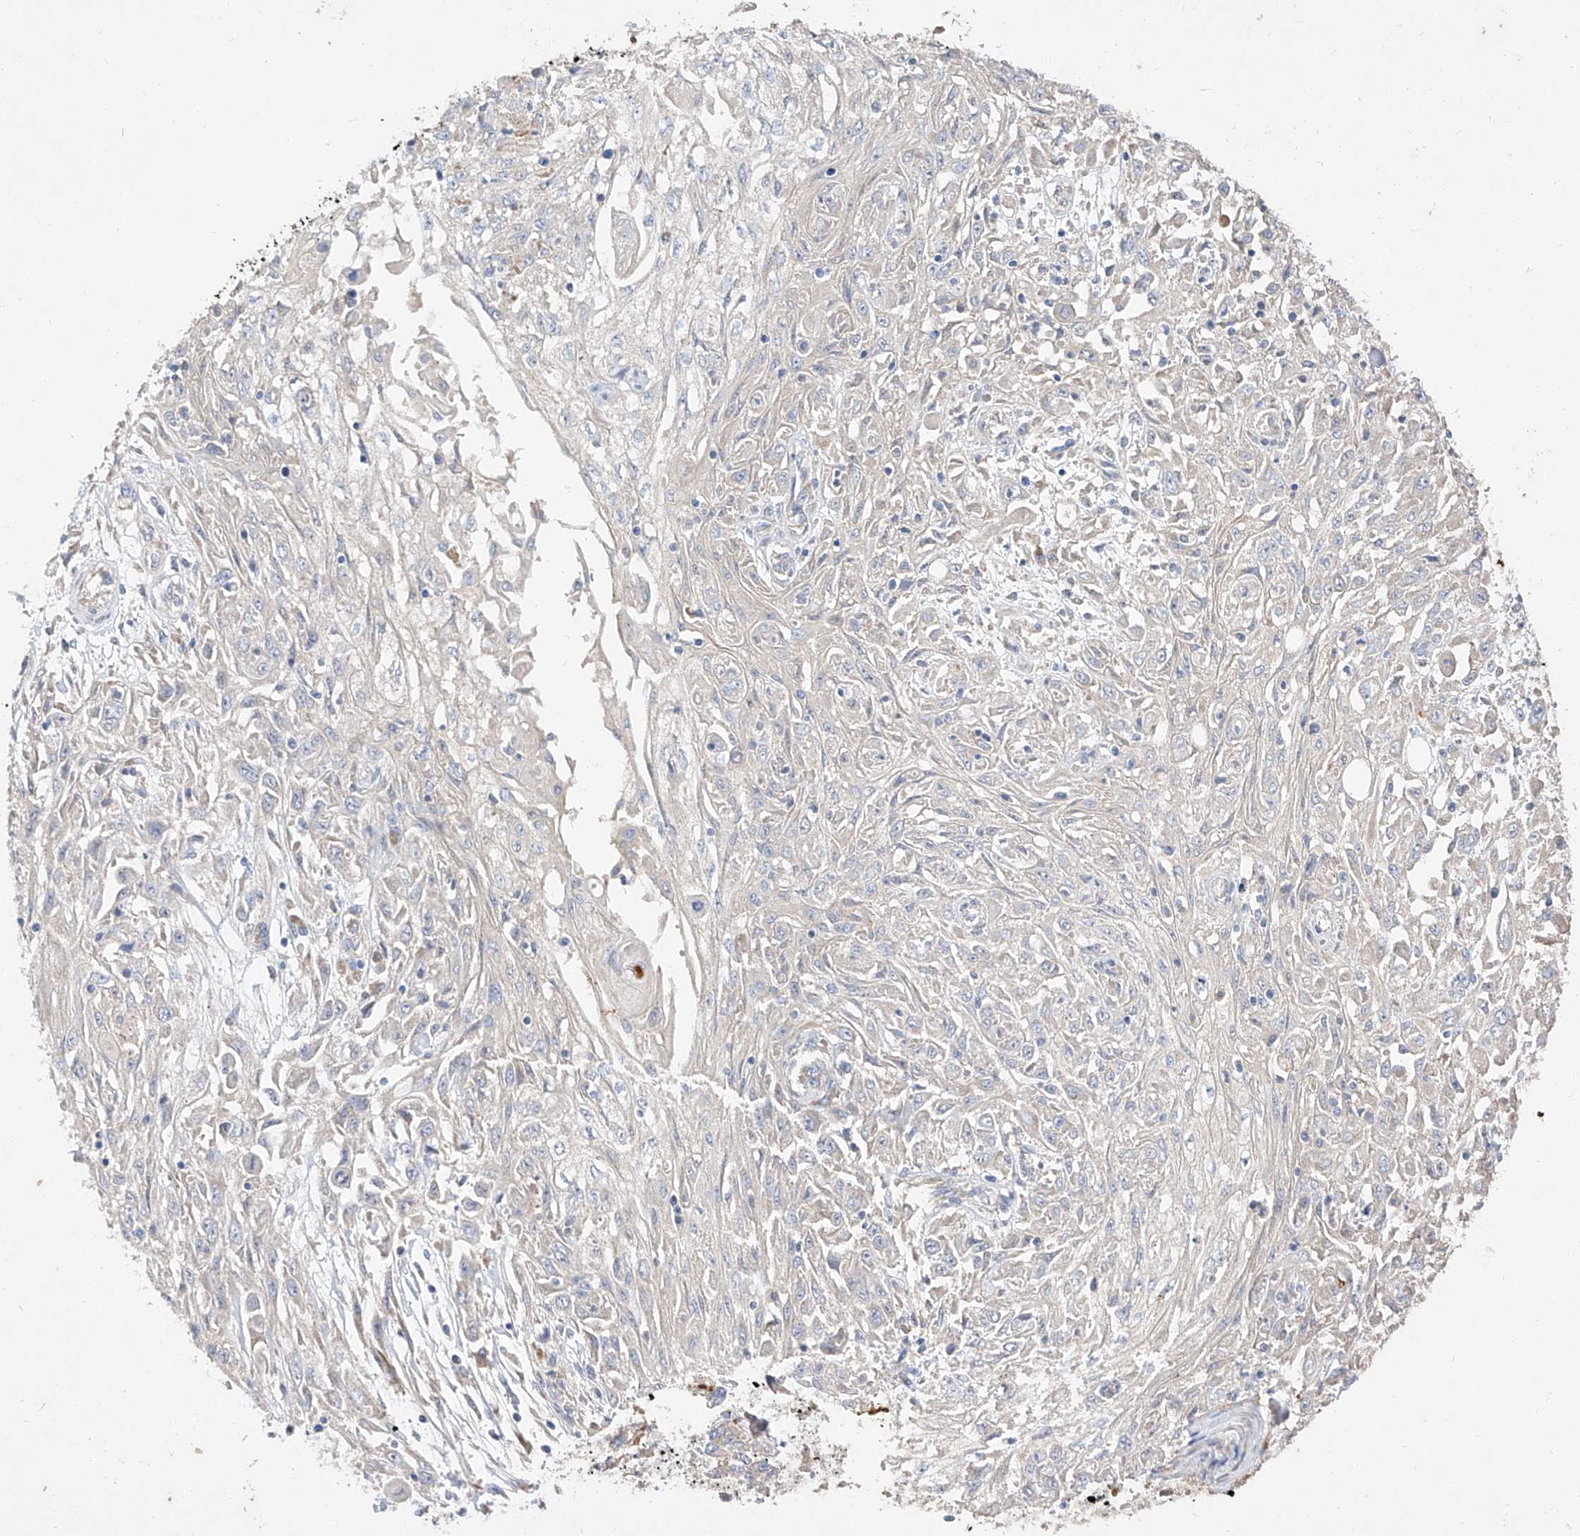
{"staining": {"intensity": "negative", "quantity": "none", "location": "none"}, "tissue": "skin cancer", "cell_type": "Tumor cells", "image_type": "cancer", "snomed": [{"axis": "morphology", "description": "Squamous cell carcinoma, NOS"}, {"axis": "morphology", "description": "Squamous cell carcinoma, metastatic, NOS"}, {"axis": "topography", "description": "Skin"}, {"axis": "topography", "description": "Lymph node"}], "caption": "A high-resolution micrograph shows immunohistochemistry (IHC) staining of skin cancer (metastatic squamous cell carcinoma), which displays no significant staining in tumor cells.", "gene": "DIRAS3", "patient": {"sex": "male", "age": 75}}